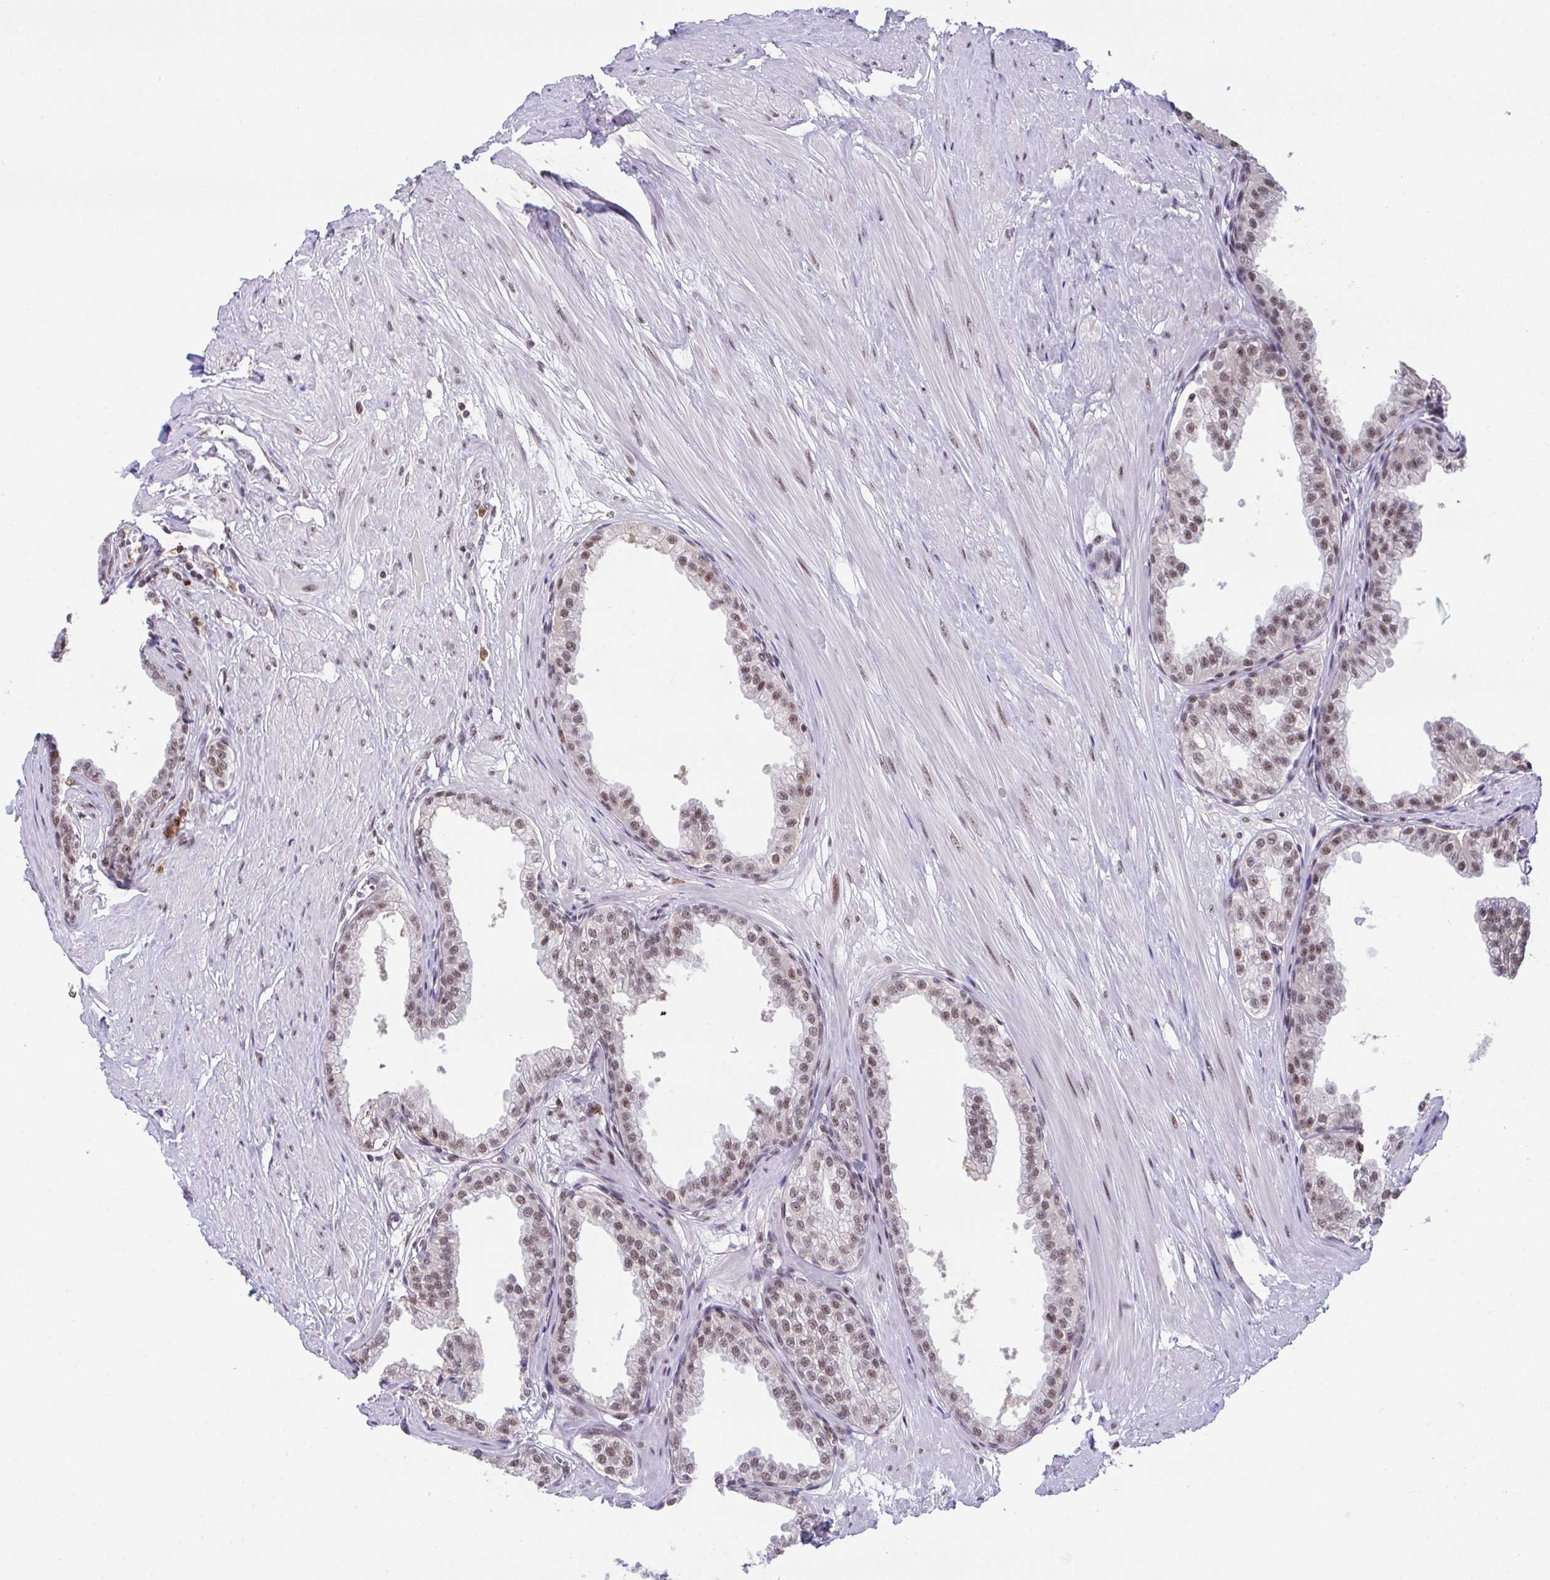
{"staining": {"intensity": "moderate", "quantity": ">75%", "location": "nuclear"}, "tissue": "prostate", "cell_type": "Glandular cells", "image_type": "normal", "snomed": [{"axis": "morphology", "description": "Normal tissue, NOS"}, {"axis": "topography", "description": "Prostate"}, {"axis": "topography", "description": "Peripheral nerve tissue"}], "caption": "A brown stain shows moderate nuclear staining of a protein in glandular cells of unremarkable prostate. The protein of interest is shown in brown color, while the nuclei are stained blue.", "gene": "OR6K3", "patient": {"sex": "male", "age": 55}}